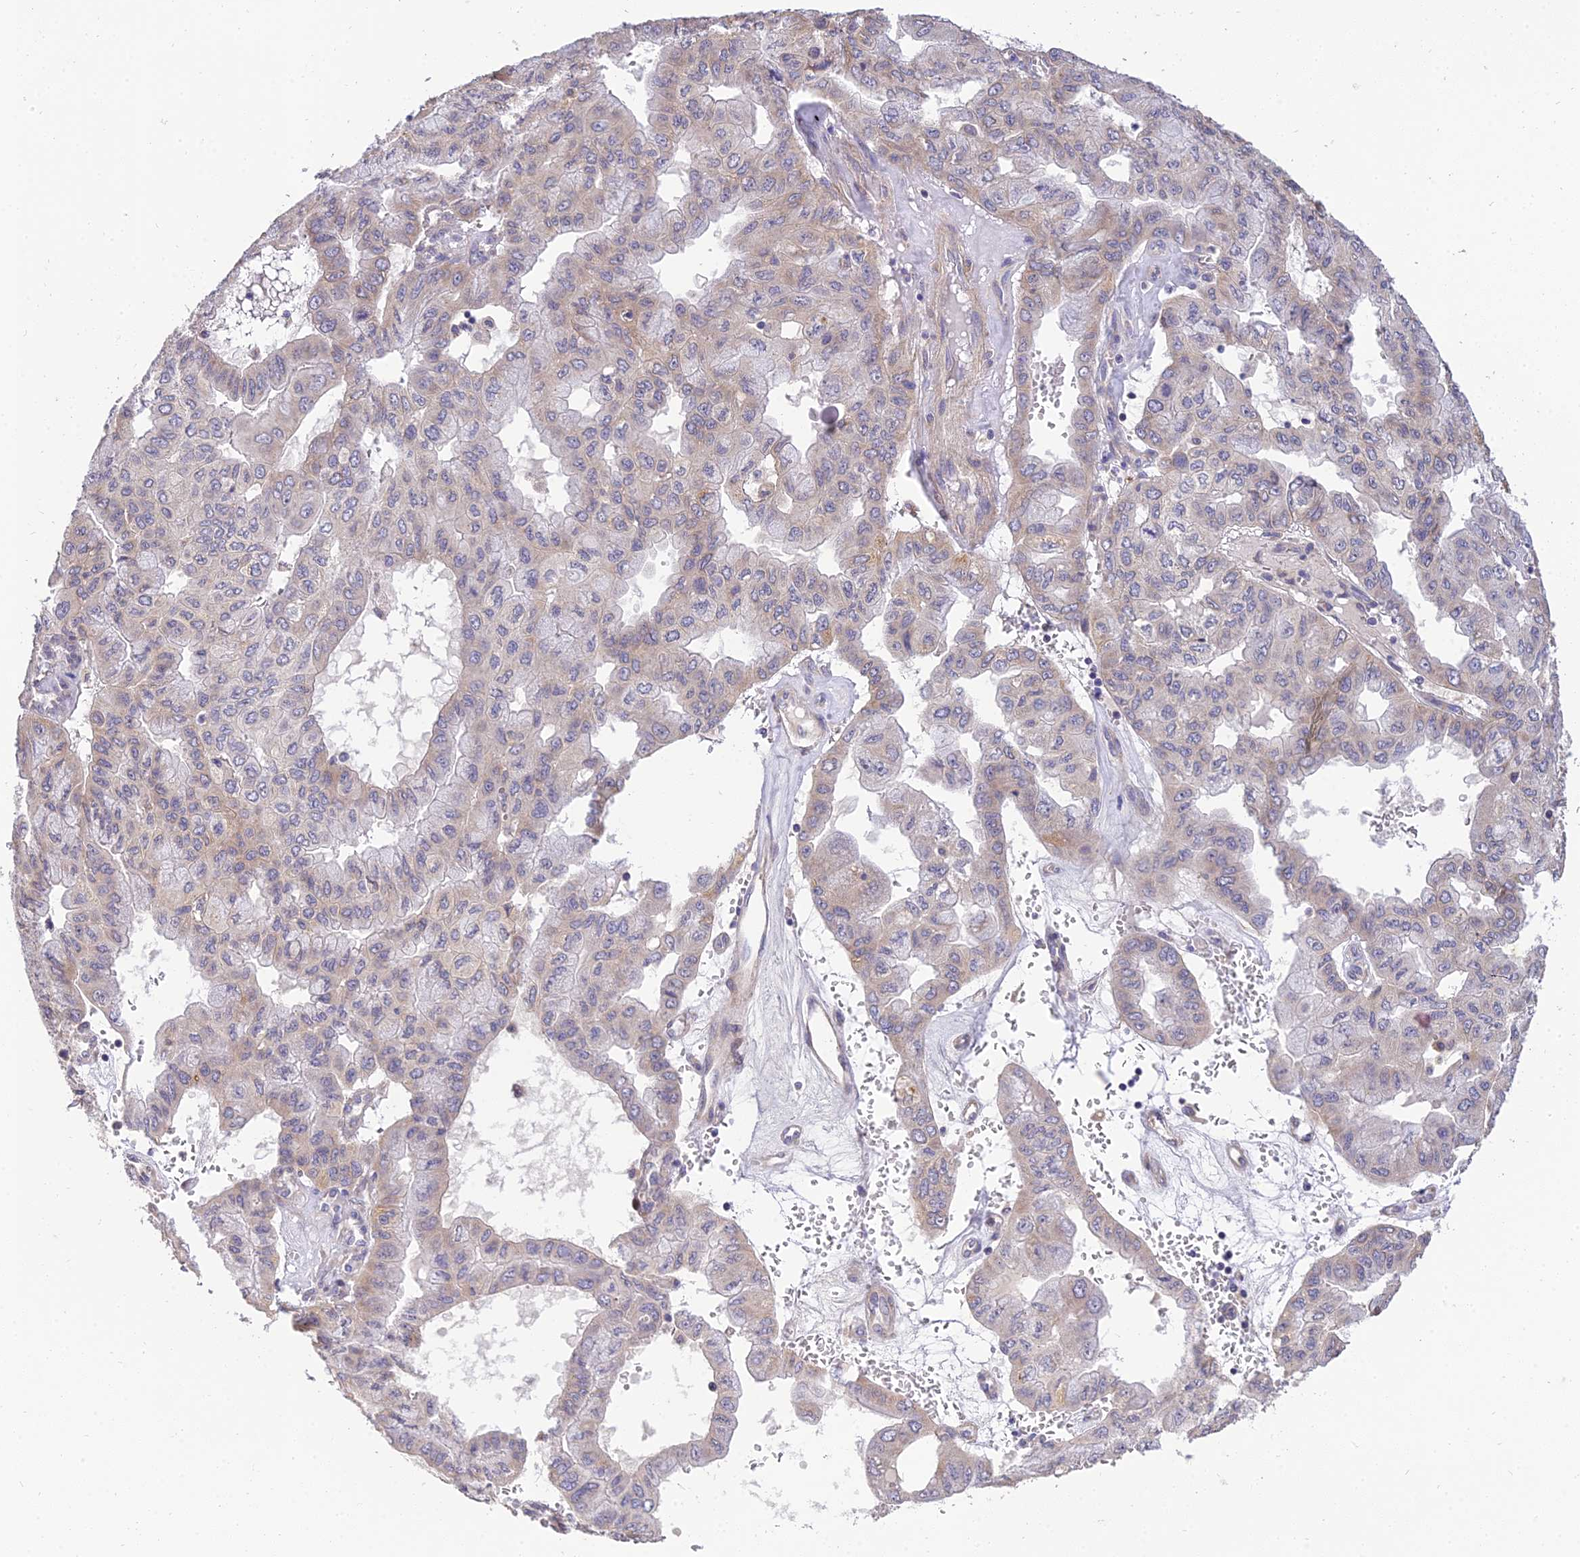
{"staining": {"intensity": "weak", "quantity": "25%-75%", "location": "cytoplasmic/membranous"}, "tissue": "pancreatic cancer", "cell_type": "Tumor cells", "image_type": "cancer", "snomed": [{"axis": "morphology", "description": "Adenocarcinoma, NOS"}, {"axis": "topography", "description": "Pancreas"}], "caption": "High-magnification brightfield microscopy of pancreatic cancer (adenocarcinoma) stained with DAB (brown) and counterstained with hematoxylin (blue). tumor cells exhibit weak cytoplasmic/membranous expression is appreciated in about25%-75% of cells.", "gene": "ARL8B", "patient": {"sex": "male", "age": 51}}